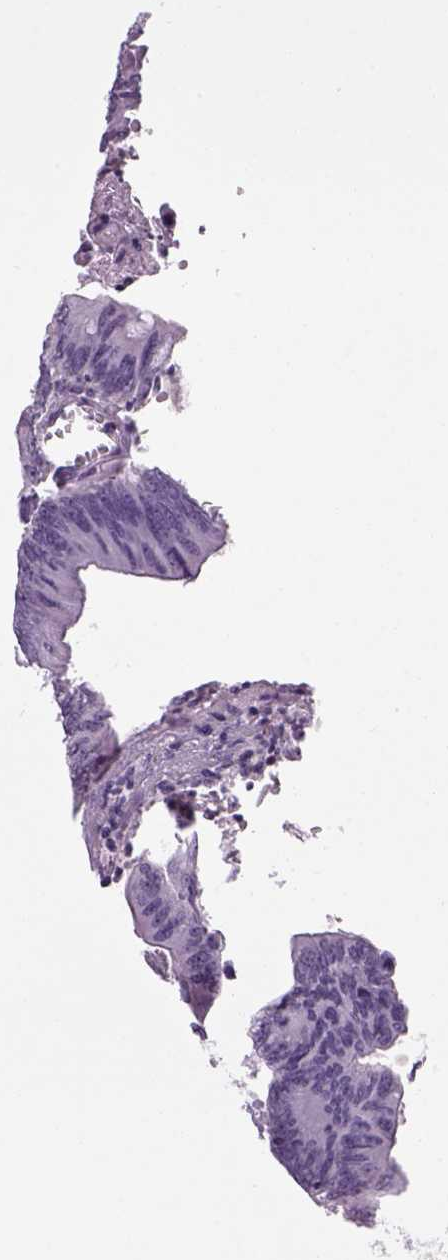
{"staining": {"intensity": "negative", "quantity": "none", "location": "none"}, "tissue": "colorectal cancer", "cell_type": "Tumor cells", "image_type": "cancer", "snomed": [{"axis": "morphology", "description": "Adenocarcinoma, NOS"}, {"axis": "topography", "description": "Colon"}], "caption": "Tumor cells show no significant staining in colorectal cancer.", "gene": "PRRT1", "patient": {"sex": "female", "age": 70}}